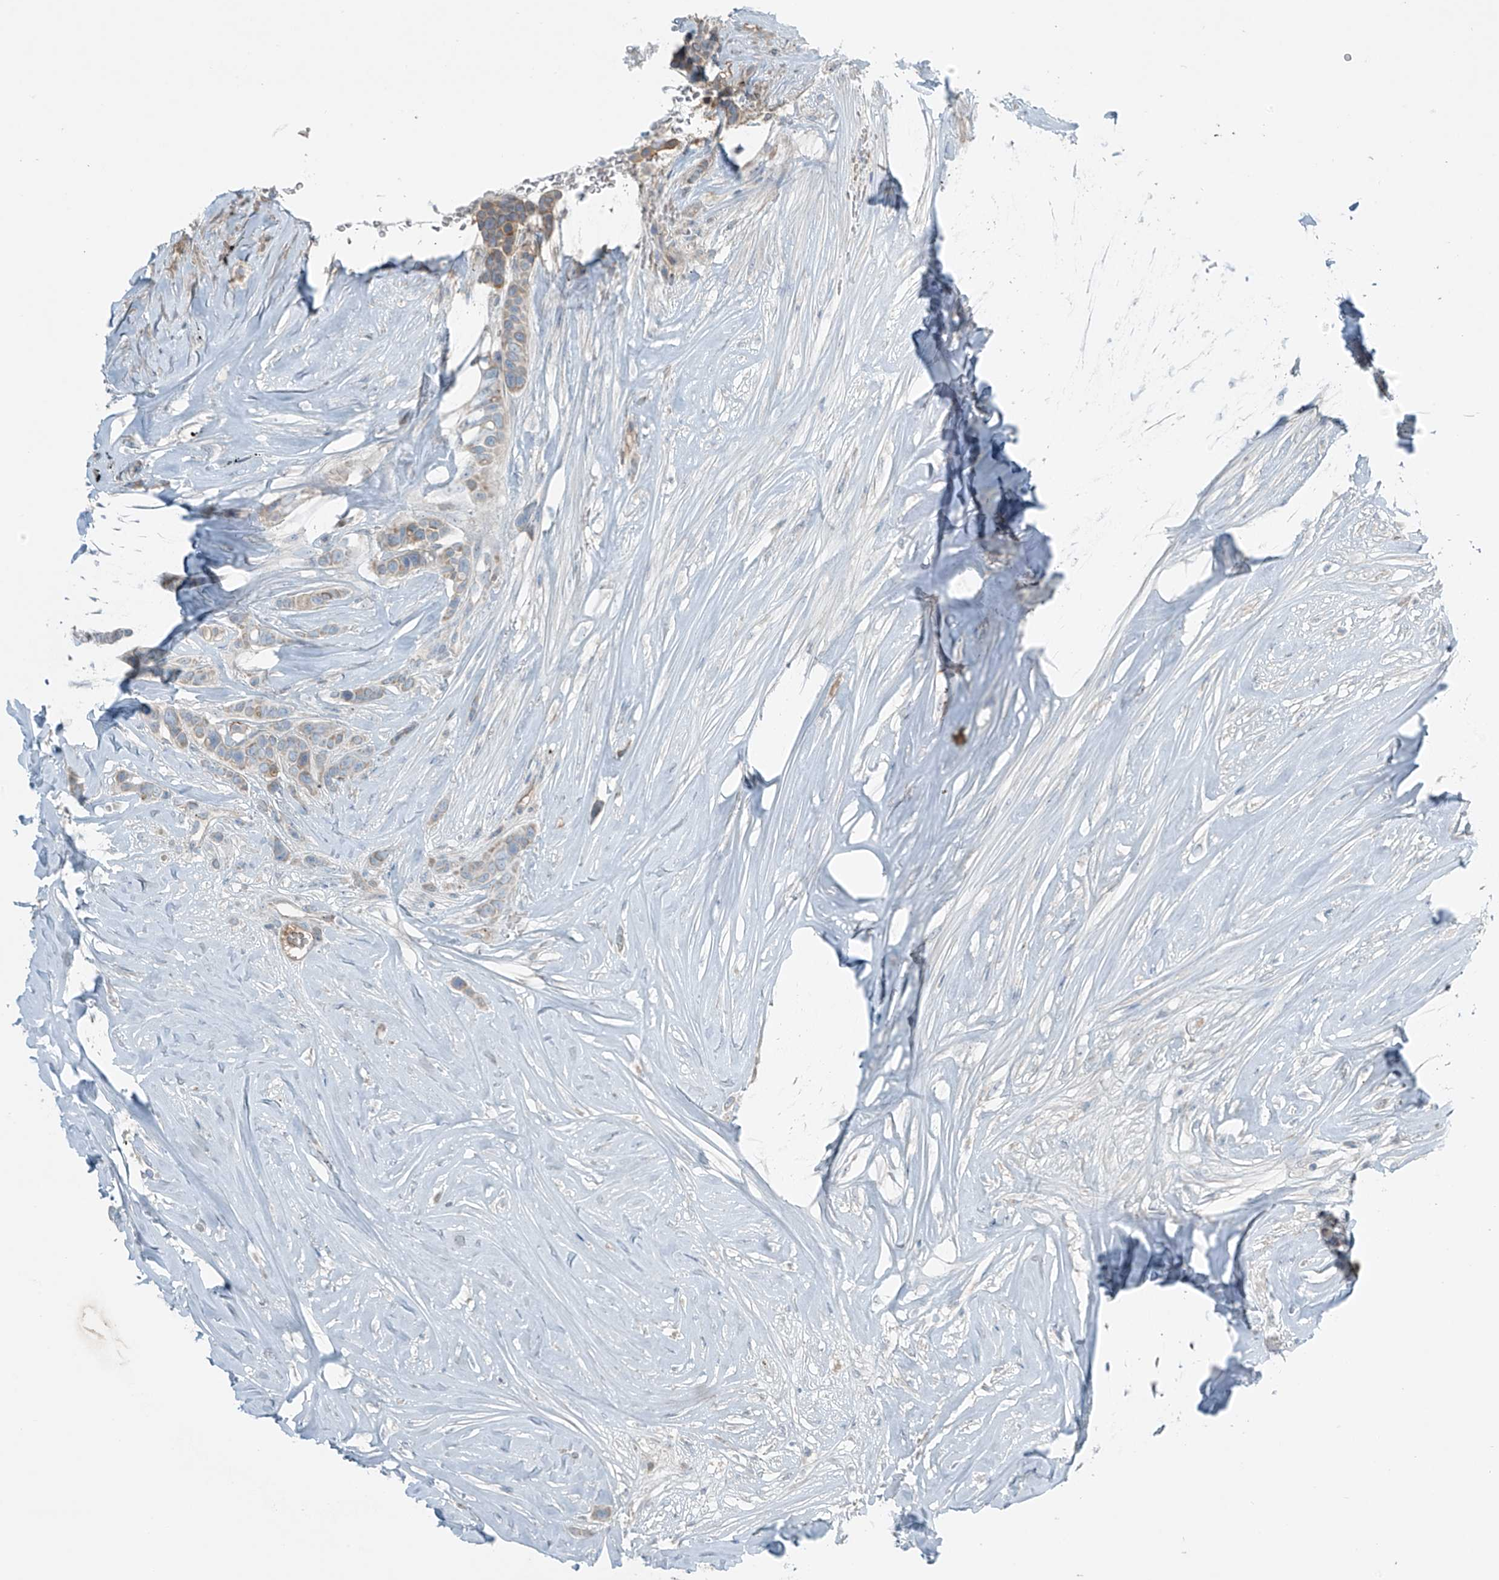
{"staining": {"intensity": "weak", "quantity": "<25%", "location": "cytoplasmic/membranous"}, "tissue": "breast cancer", "cell_type": "Tumor cells", "image_type": "cancer", "snomed": [{"axis": "morphology", "description": "Lobular carcinoma"}, {"axis": "topography", "description": "Breast"}], "caption": "Immunohistochemistry (IHC) photomicrograph of neoplastic tissue: human breast cancer (lobular carcinoma) stained with DAB displays no significant protein staining in tumor cells.", "gene": "FAM131C", "patient": {"sex": "female", "age": 51}}